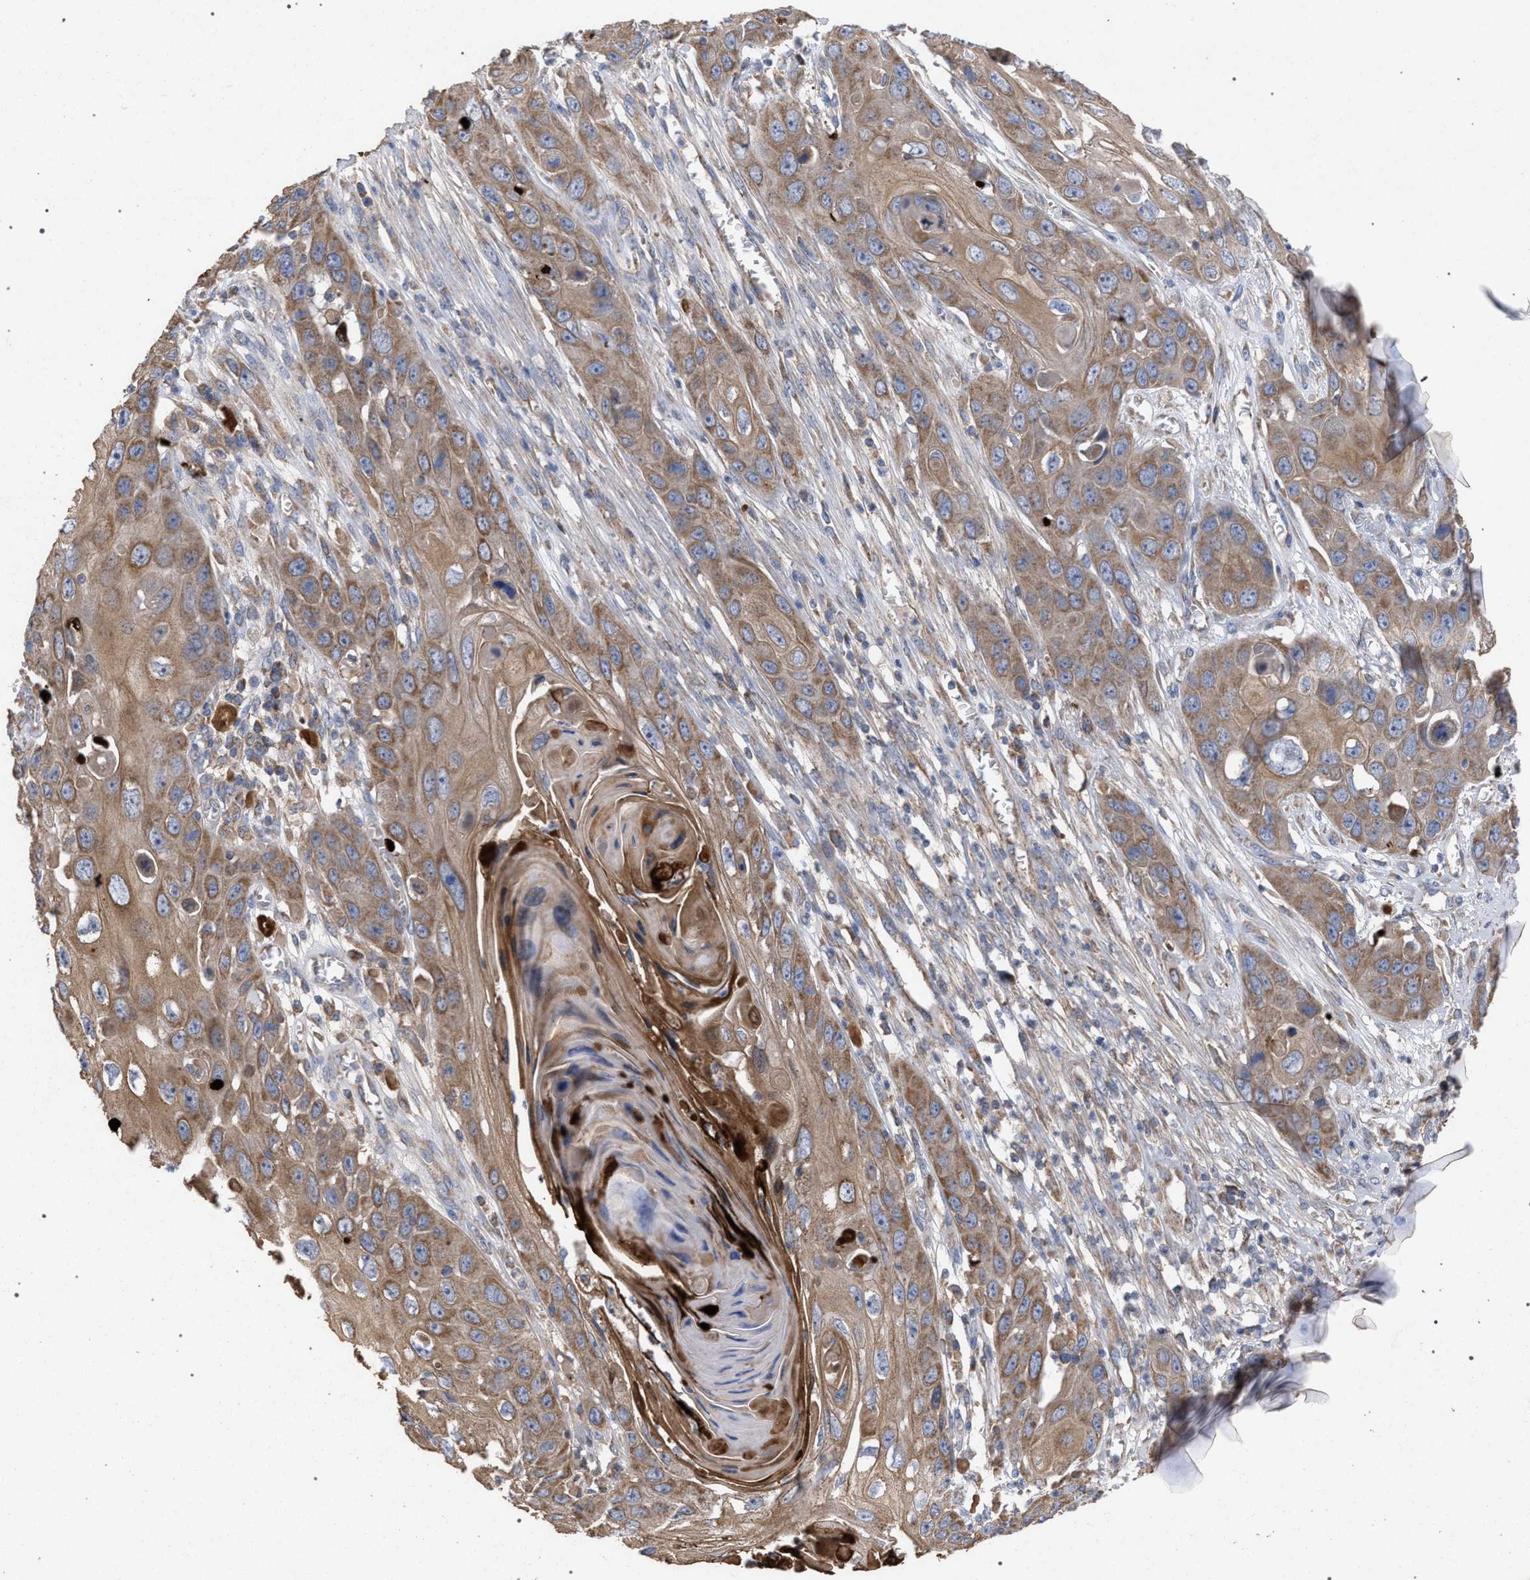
{"staining": {"intensity": "moderate", "quantity": ">75%", "location": "cytoplasmic/membranous"}, "tissue": "skin cancer", "cell_type": "Tumor cells", "image_type": "cancer", "snomed": [{"axis": "morphology", "description": "Squamous cell carcinoma, NOS"}, {"axis": "topography", "description": "Skin"}], "caption": "Protein staining of skin squamous cell carcinoma tissue shows moderate cytoplasmic/membranous expression in about >75% of tumor cells.", "gene": "BCL2L12", "patient": {"sex": "male", "age": 55}}